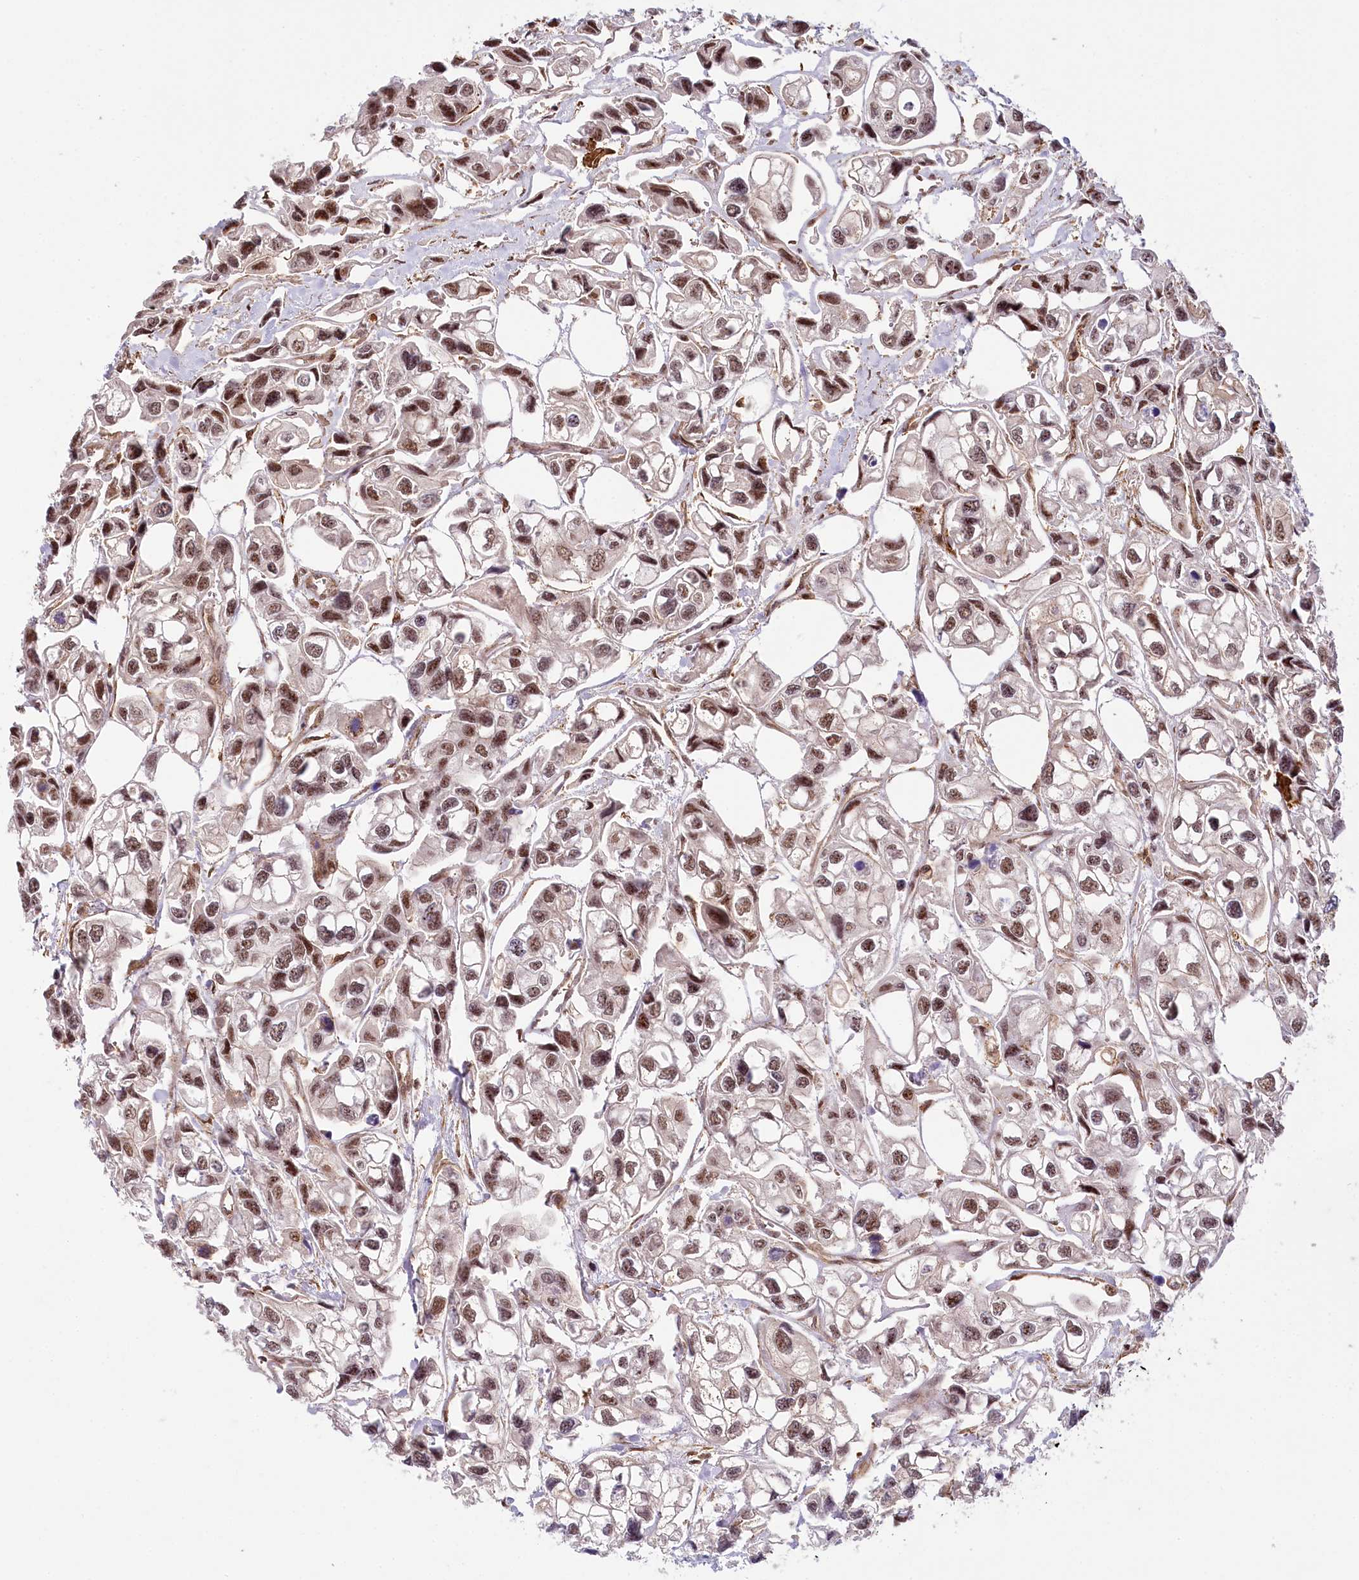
{"staining": {"intensity": "moderate", "quantity": ">75%", "location": "nuclear"}, "tissue": "urothelial cancer", "cell_type": "Tumor cells", "image_type": "cancer", "snomed": [{"axis": "morphology", "description": "Urothelial carcinoma, High grade"}, {"axis": "topography", "description": "Urinary bladder"}], "caption": "High-grade urothelial carcinoma tissue demonstrates moderate nuclear staining in approximately >75% of tumor cells Using DAB (brown) and hematoxylin (blue) stains, captured at high magnification using brightfield microscopy.", "gene": "TUBGCP2", "patient": {"sex": "male", "age": 67}}